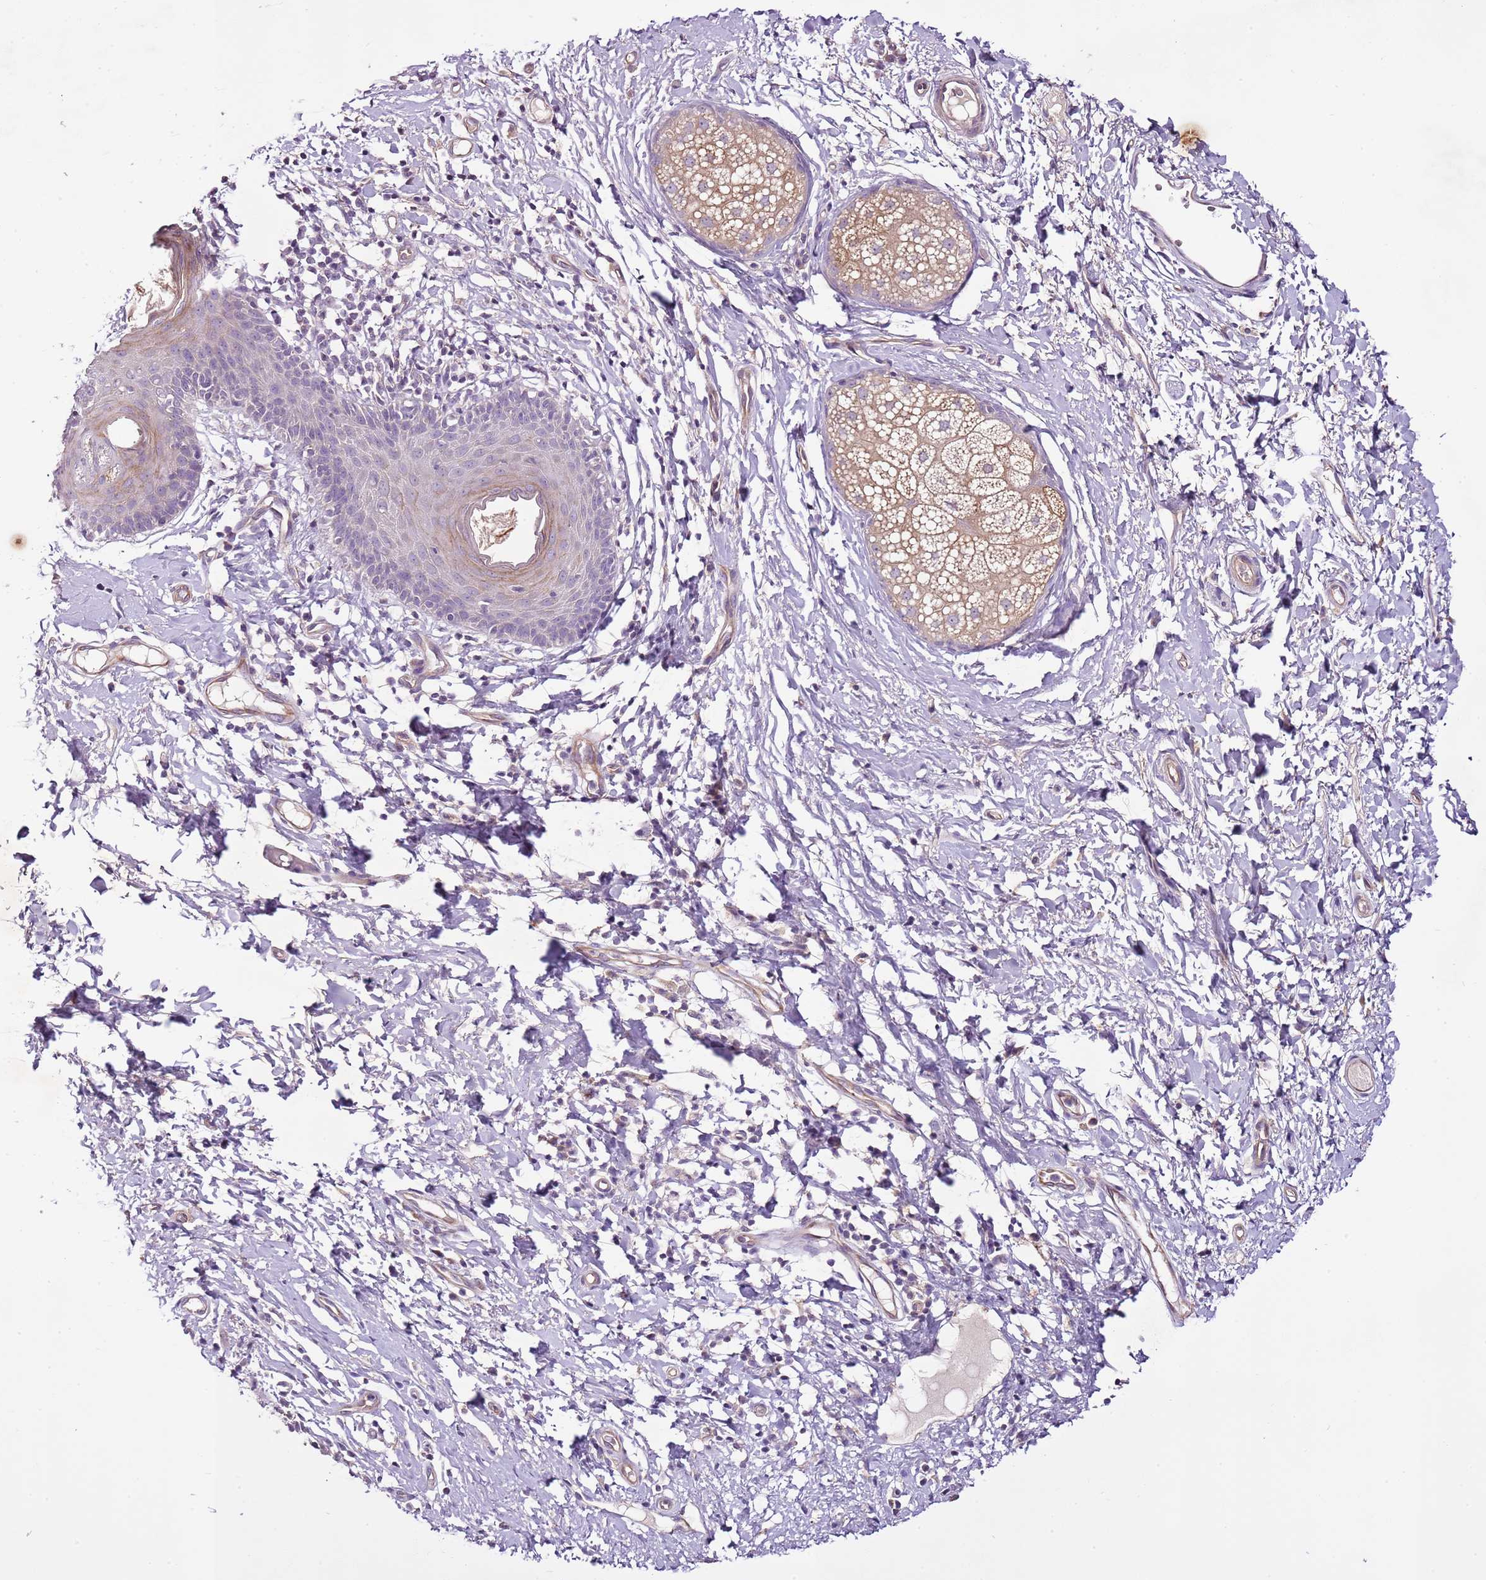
{"staining": {"intensity": "negative", "quantity": "none", "location": "none"}, "tissue": "skin", "cell_type": "Epidermal cells", "image_type": "normal", "snomed": [{"axis": "morphology", "description": "Normal tissue, NOS"}, {"axis": "topography", "description": "Vulva"}], "caption": "Unremarkable skin was stained to show a protein in brown. There is no significant staining in epidermal cells. Nuclei are stained in blue.", "gene": "CMKLR1", "patient": {"sex": "female", "age": 66}}